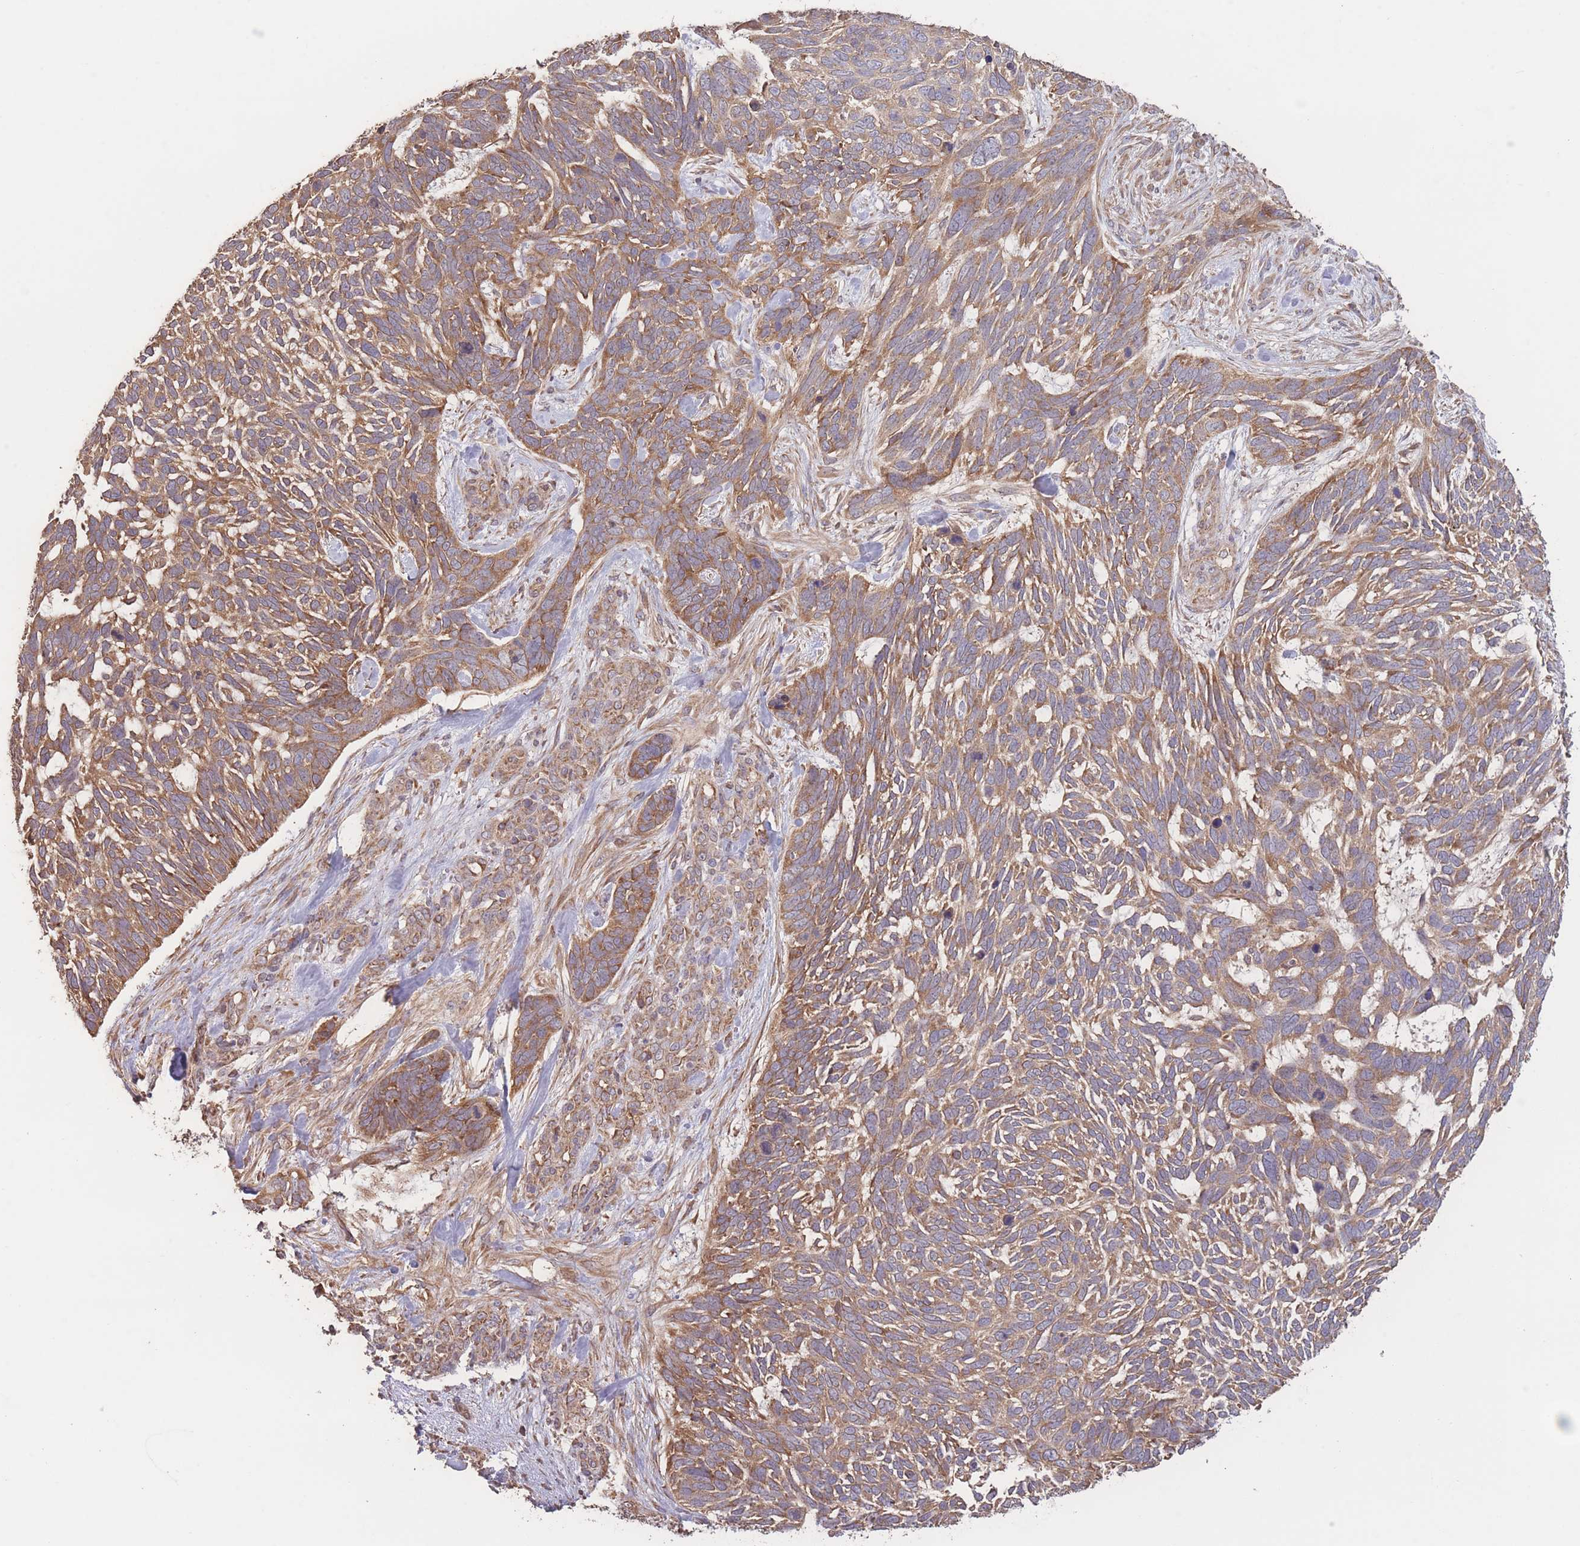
{"staining": {"intensity": "moderate", "quantity": ">75%", "location": "cytoplasmic/membranous"}, "tissue": "skin cancer", "cell_type": "Tumor cells", "image_type": "cancer", "snomed": [{"axis": "morphology", "description": "Basal cell carcinoma"}, {"axis": "topography", "description": "Skin"}], "caption": "The photomicrograph shows immunohistochemical staining of skin basal cell carcinoma. There is moderate cytoplasmic/membranous expression is appreciated in about >75% of tumor cells. (Brightfield microscopy of DAB IHC at high magnification).", "gene": "EEF1AKMT1", "patient": {"sex": "male", "age": 88}}